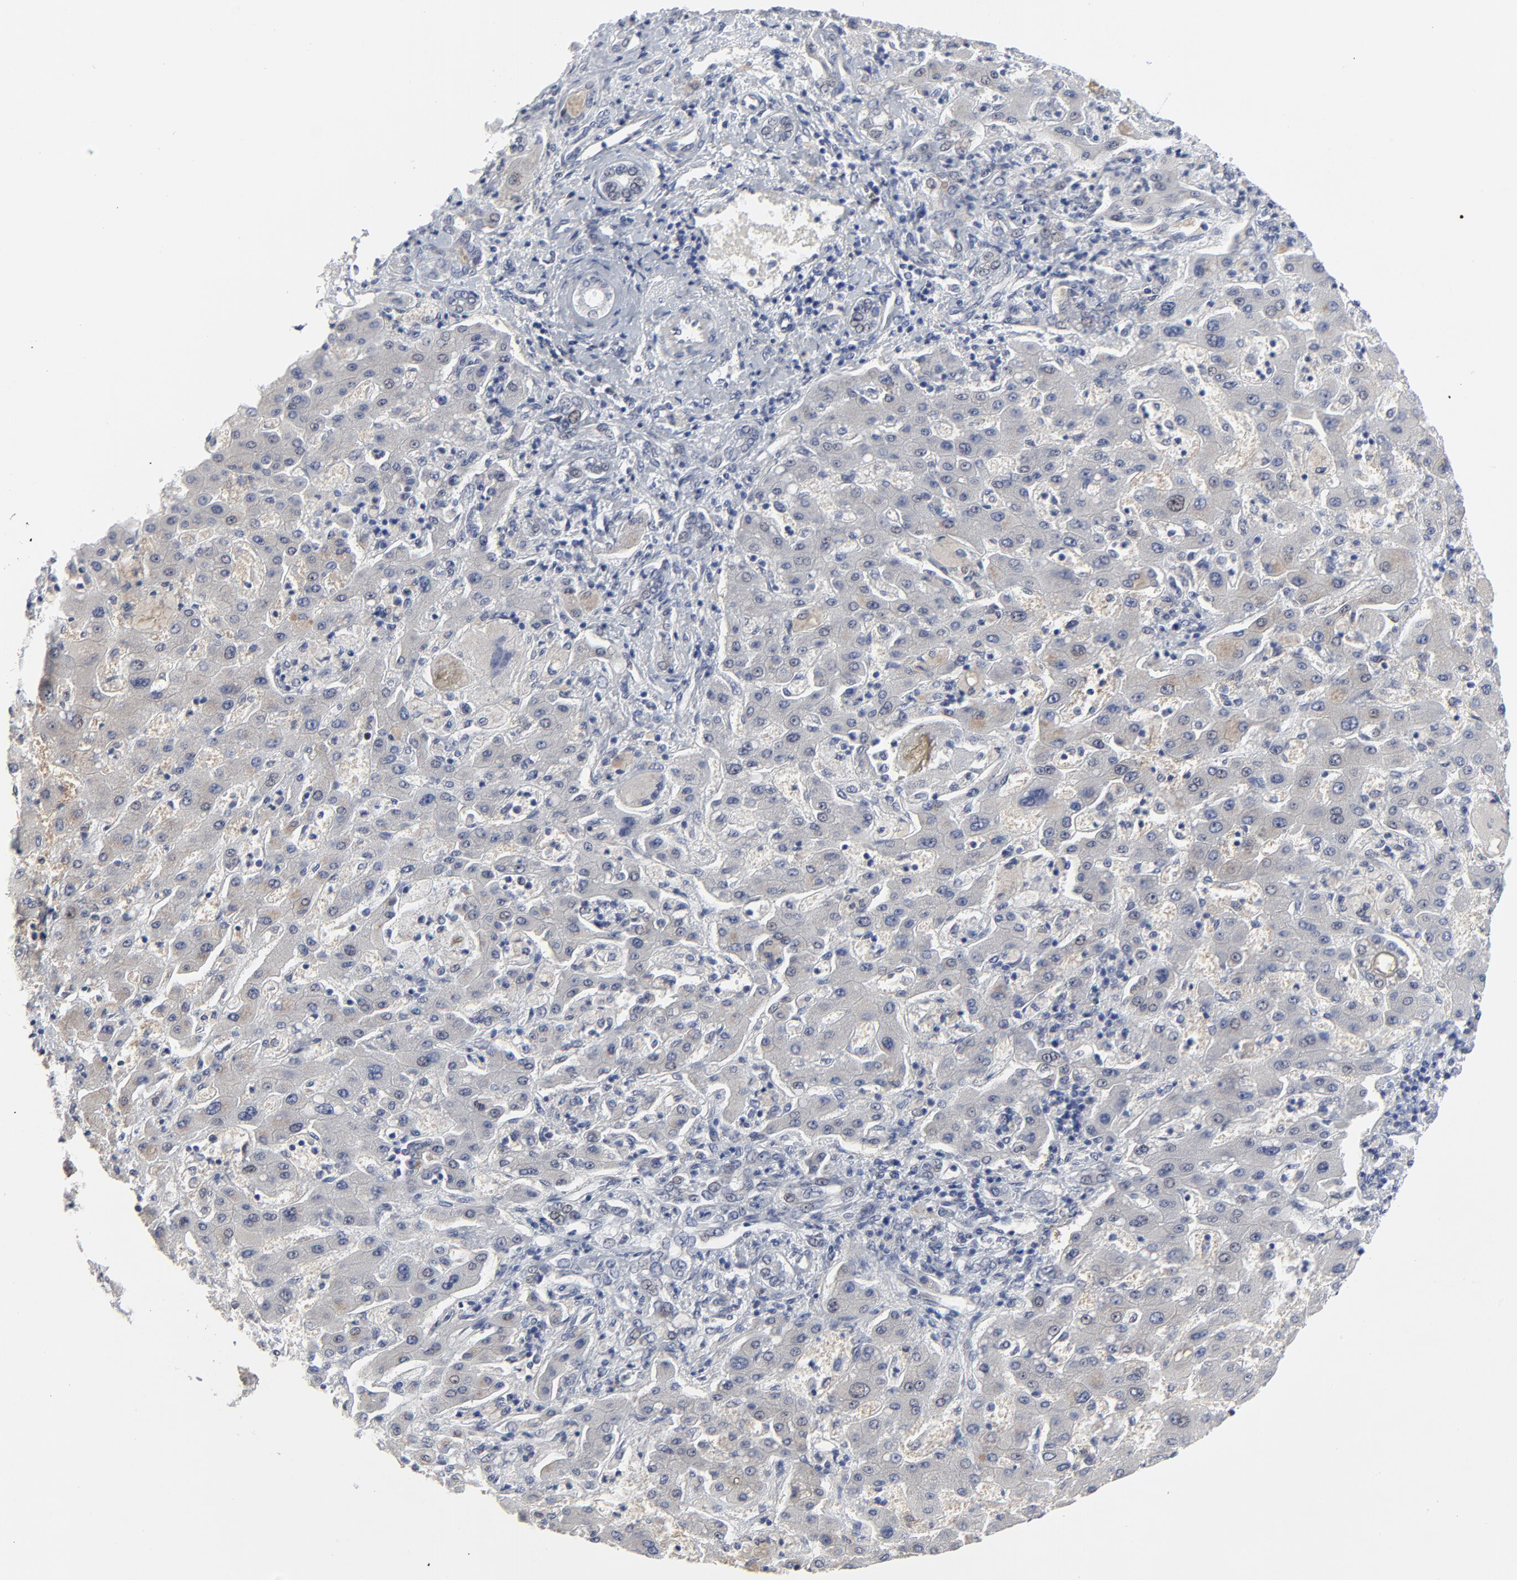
{"staining": {"intensity": "negative", "quantity": "none", "location": "none"}, "tissue": "liver cancer", "cell_type": "Tumor cells", "image_type": "cancer", "snomed": [{"axis": "morphology", "description": "Cholangiocarcinoma"}, {"axis": "topography", "description": "Liver"}], "caption": "Protein analysis of liver cholangiocarcinoma reveals no significant positivity in tumor cells.", "gene": "ZNF589", "patient": {"sex": "male", "age": 50}}